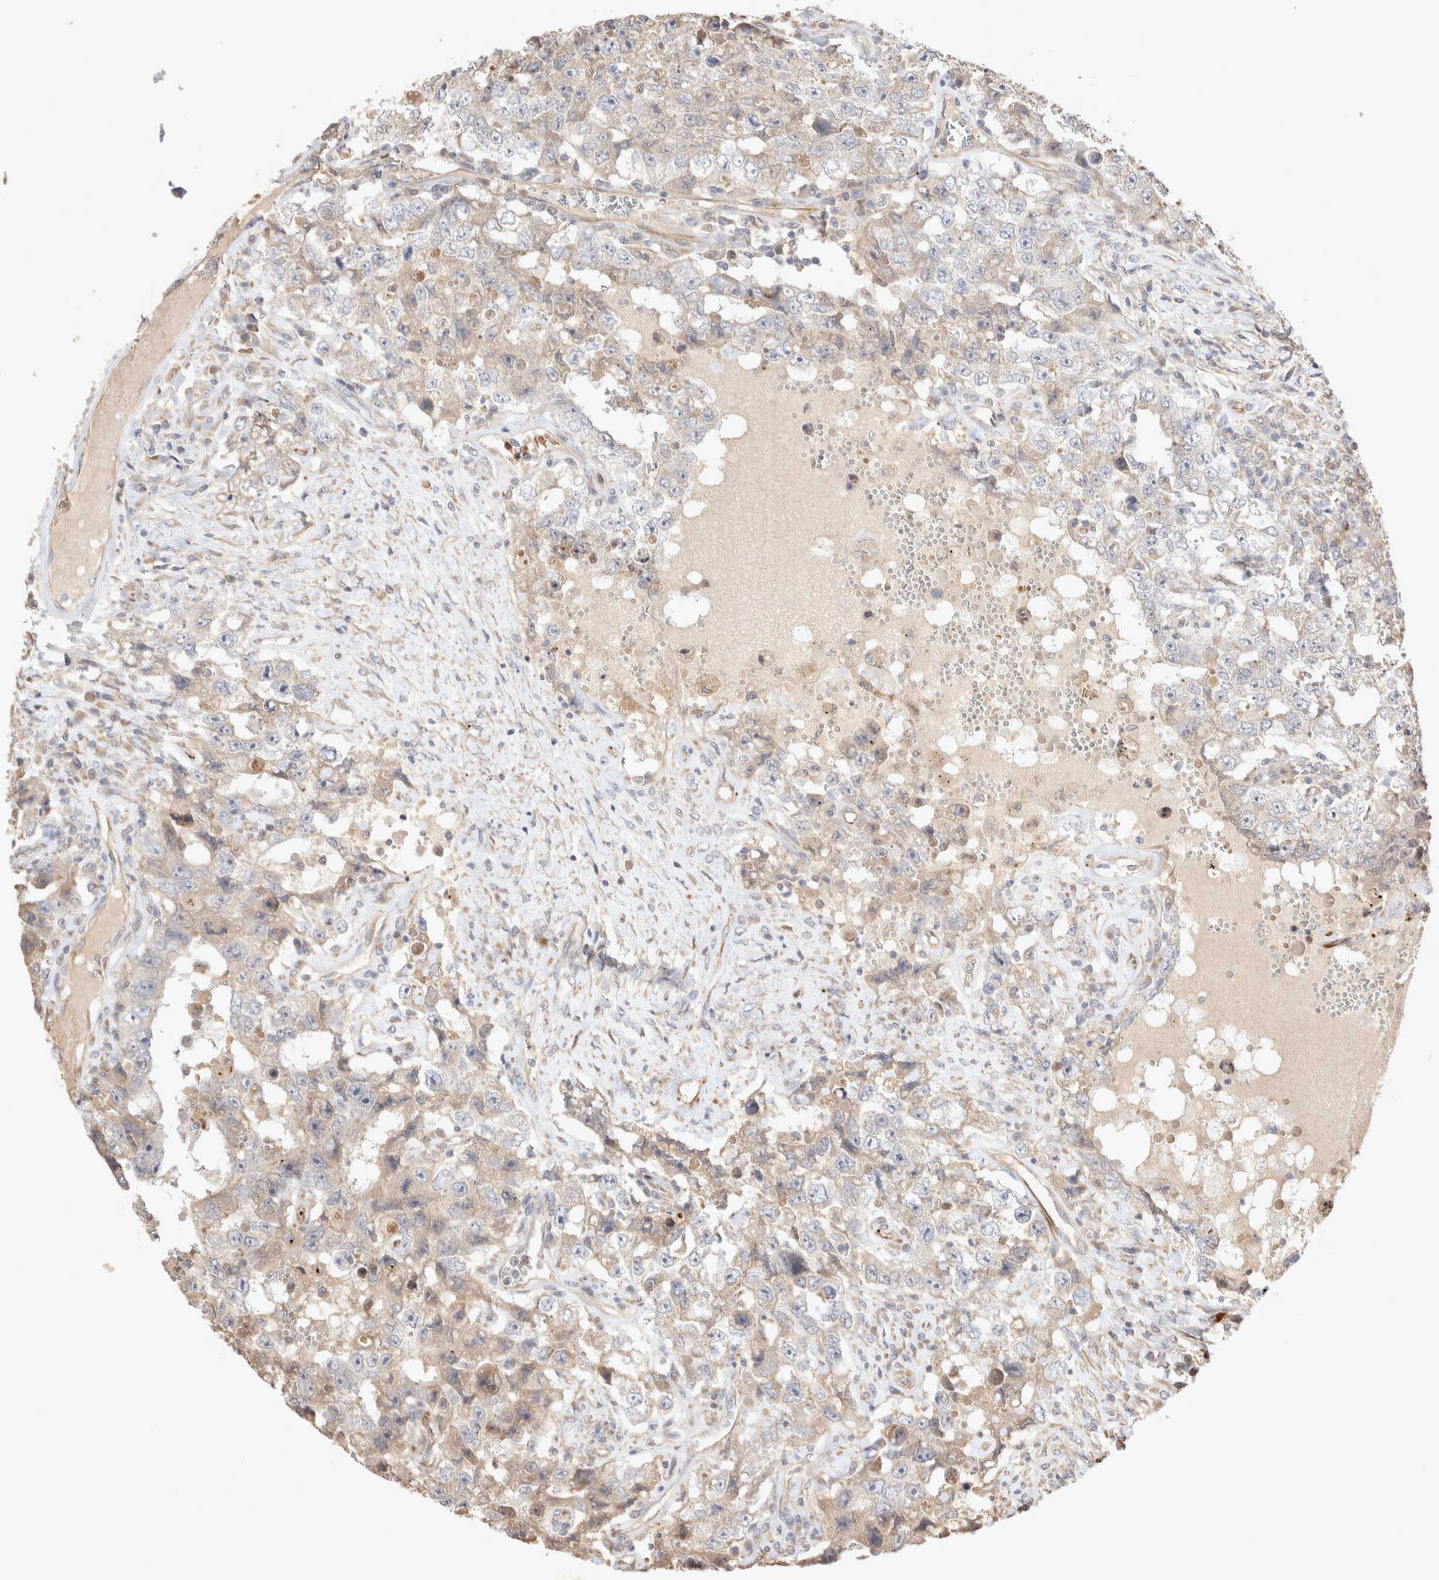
{"staining": {"intensity": "weak", "quantity": "<25%", "location": "cytoplasmic/membranous"}, "tissue": "testis cancer", "cell_type": "Tumor cells", "image_type": "cancer", "snomed": [{"axis": "morphology", "description": "Carcinoma, Embryonal, NOS"}, {"axis": "topography", "description": "Testis"}], "caption": "Immunohistochemistry of human embryonal carcinoma (testis) reveals no staining in tumor cells.", "gene": "NMU", "patient": {"sex": "male", "age": 26}}